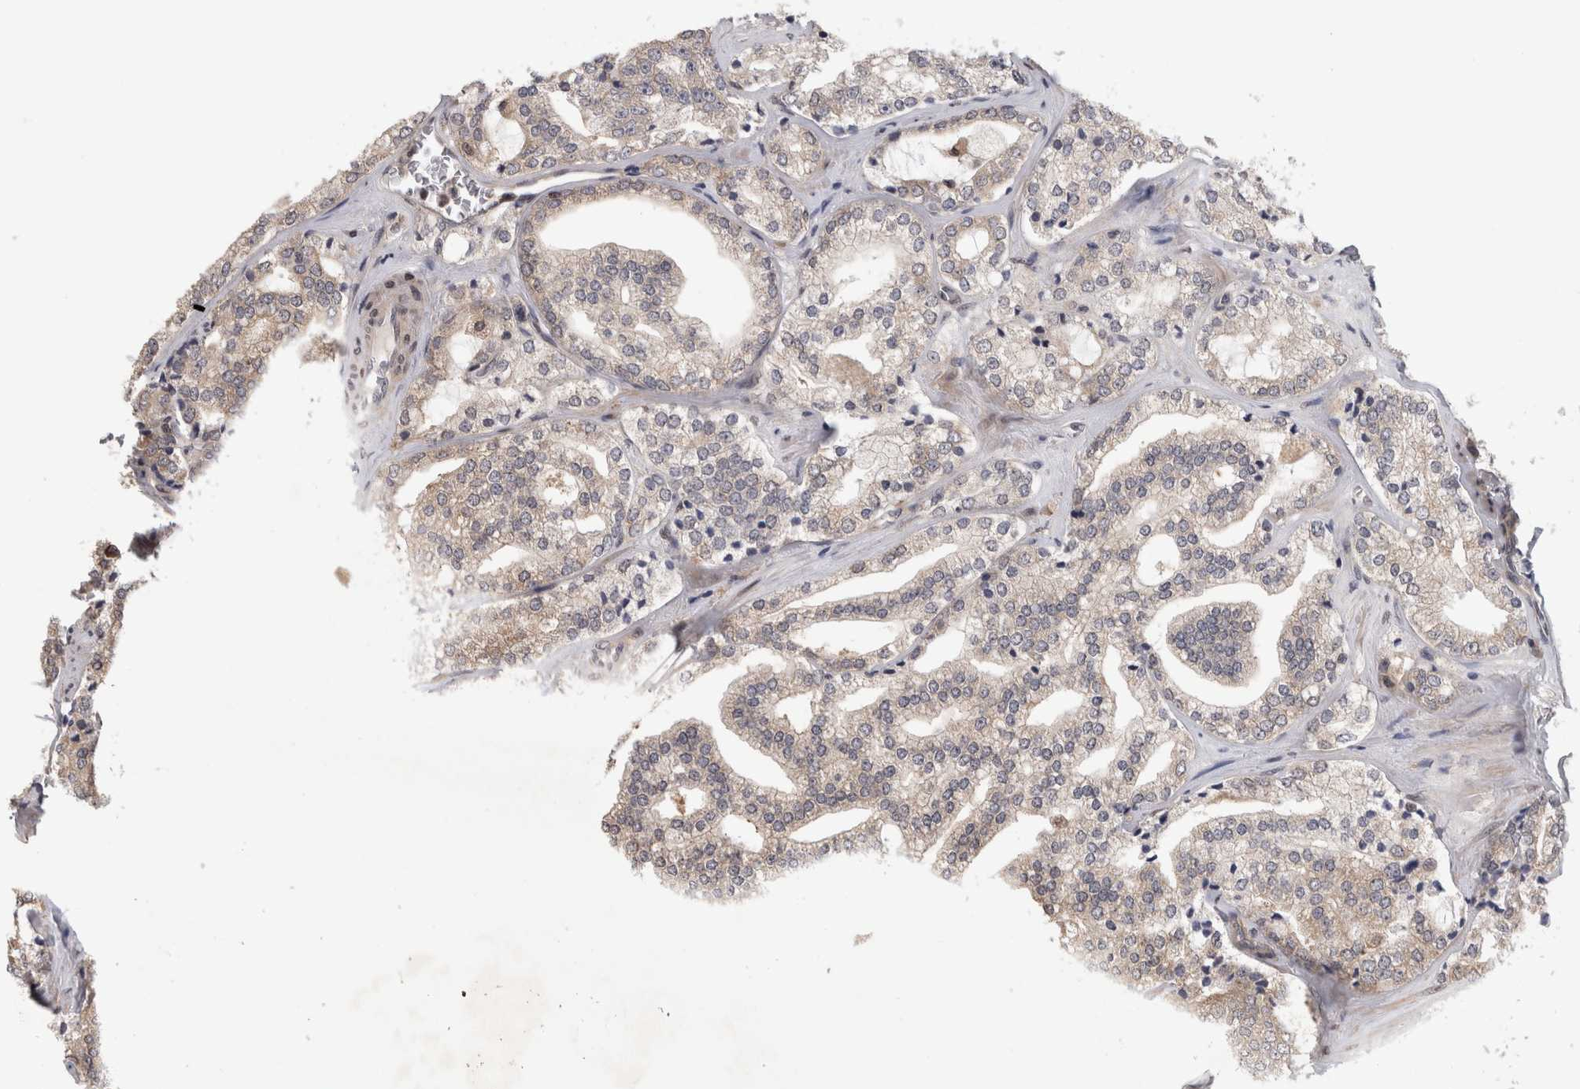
{"staining": {"intensity": "weak", "quantity": "<25%", "location": "cytoplasmic/membranous"}, "tissue": "prostate cancer", "cell_type": "Tumor cells", "image_type": "cancer", "snomed": [{"axis": "morphology", "description": "Adenocarcinoma, High grade"}, {"axis": "topography", "description": "Prostate"}], "caption": "A high-resolution histopathology image shows immunohistochemistry staining of prostate cancer, which demonstrates no significant staining in tumor cells.", "gene": "PIGP", "patient": {"sex": "male", "age": 64}}